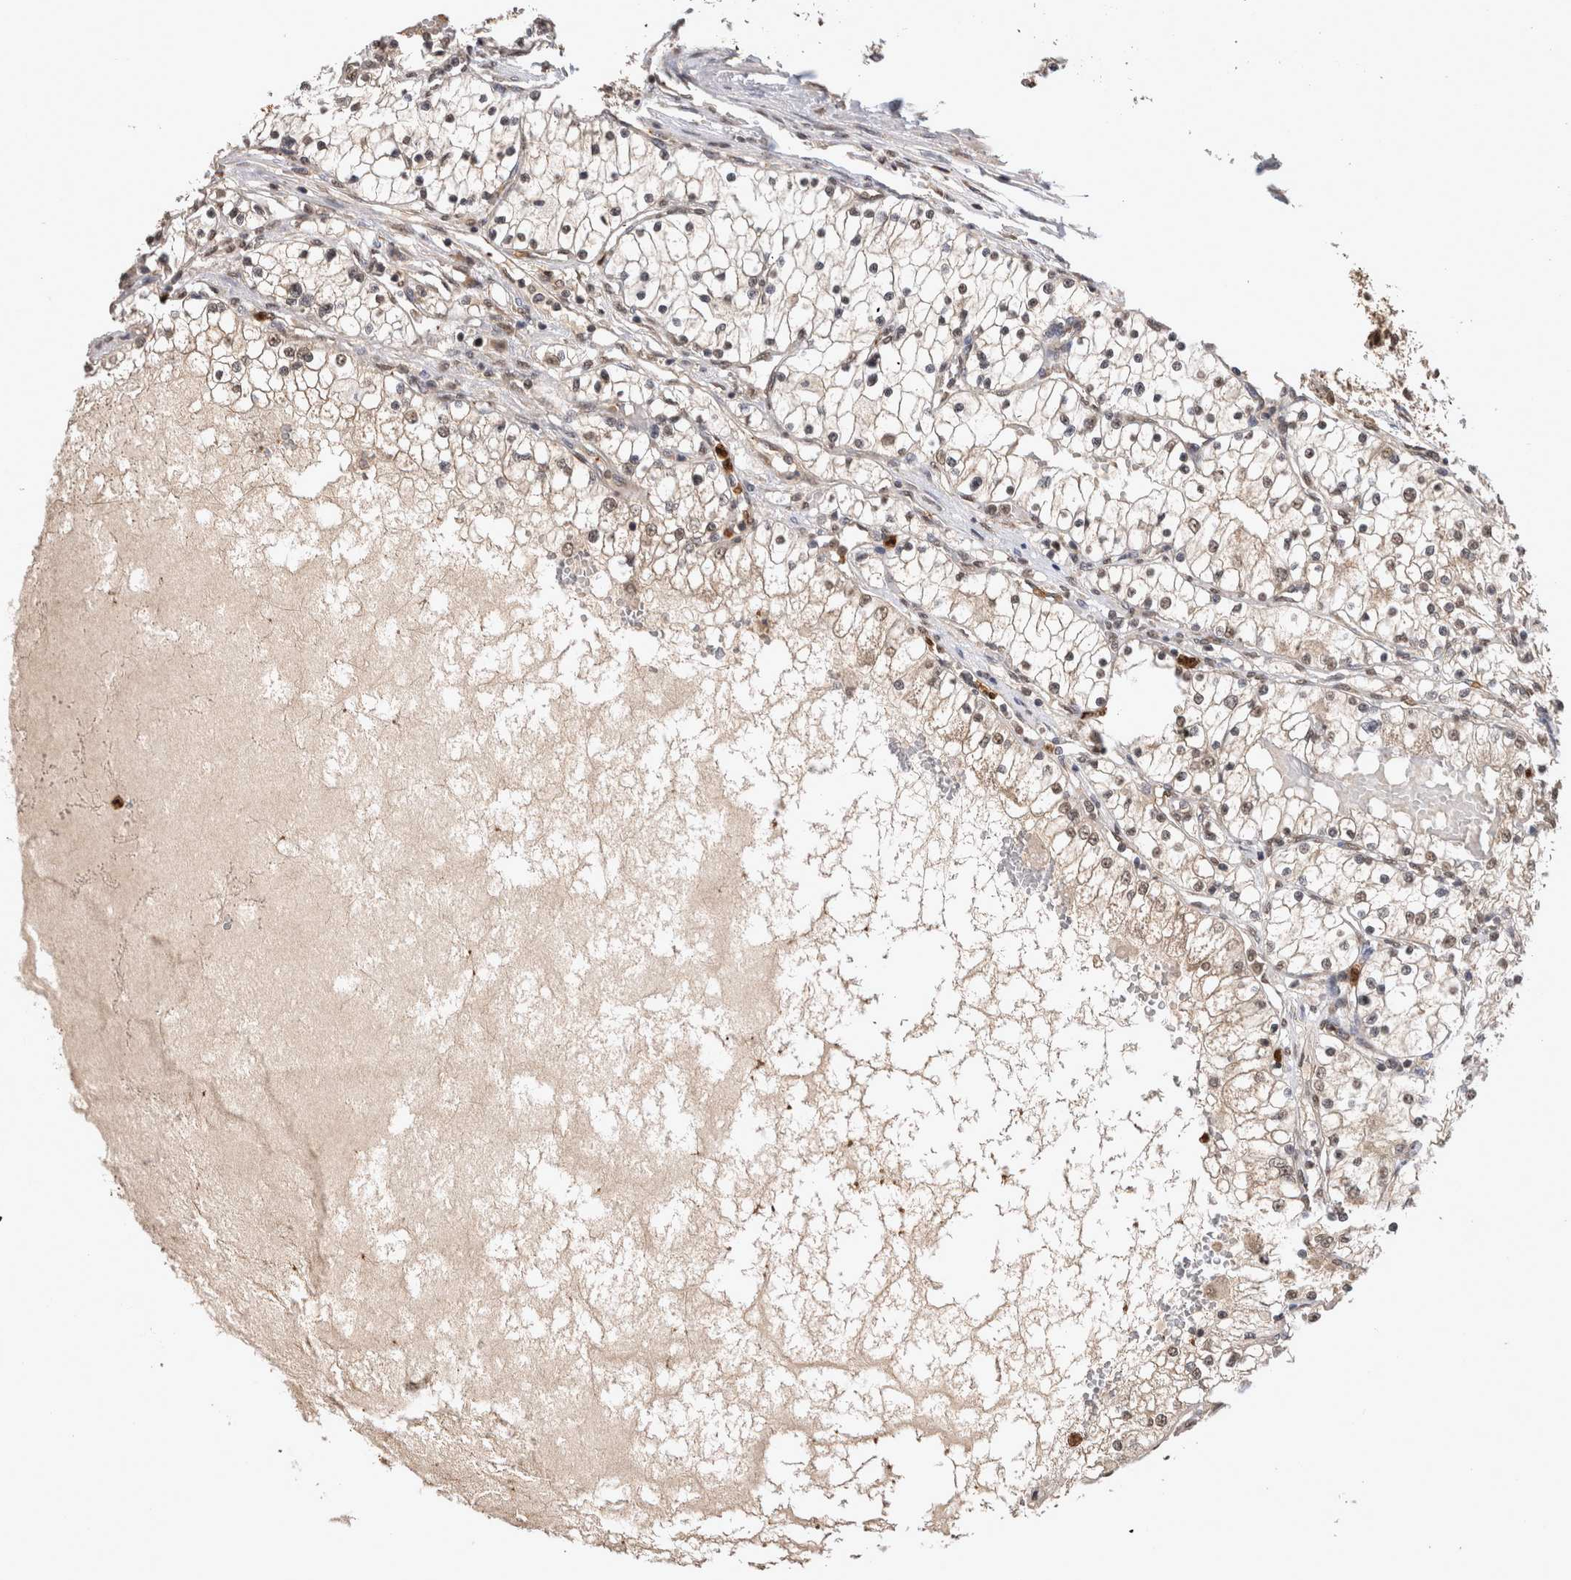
{"staining": {"intensity": "weak", "quantity": ">75%", "location": "nuclear"}, "tissue": "renal cancer", "cell_type": "Tumor cells", "image_type": "cancer", "snomed": [{"axis": "morphology", "description": "Adenocarcinoma, NOS"}, {"axis": "topography", "description": "Kidney"}], "caption": "IHC image of adenocarcinoma (renal) stained for a protein (brown), which reveals low levels of weak nuclear staining in about >75% of tumor cells.", "gene": "PAK4", "patient": {"sex": "male", "age": 68}}